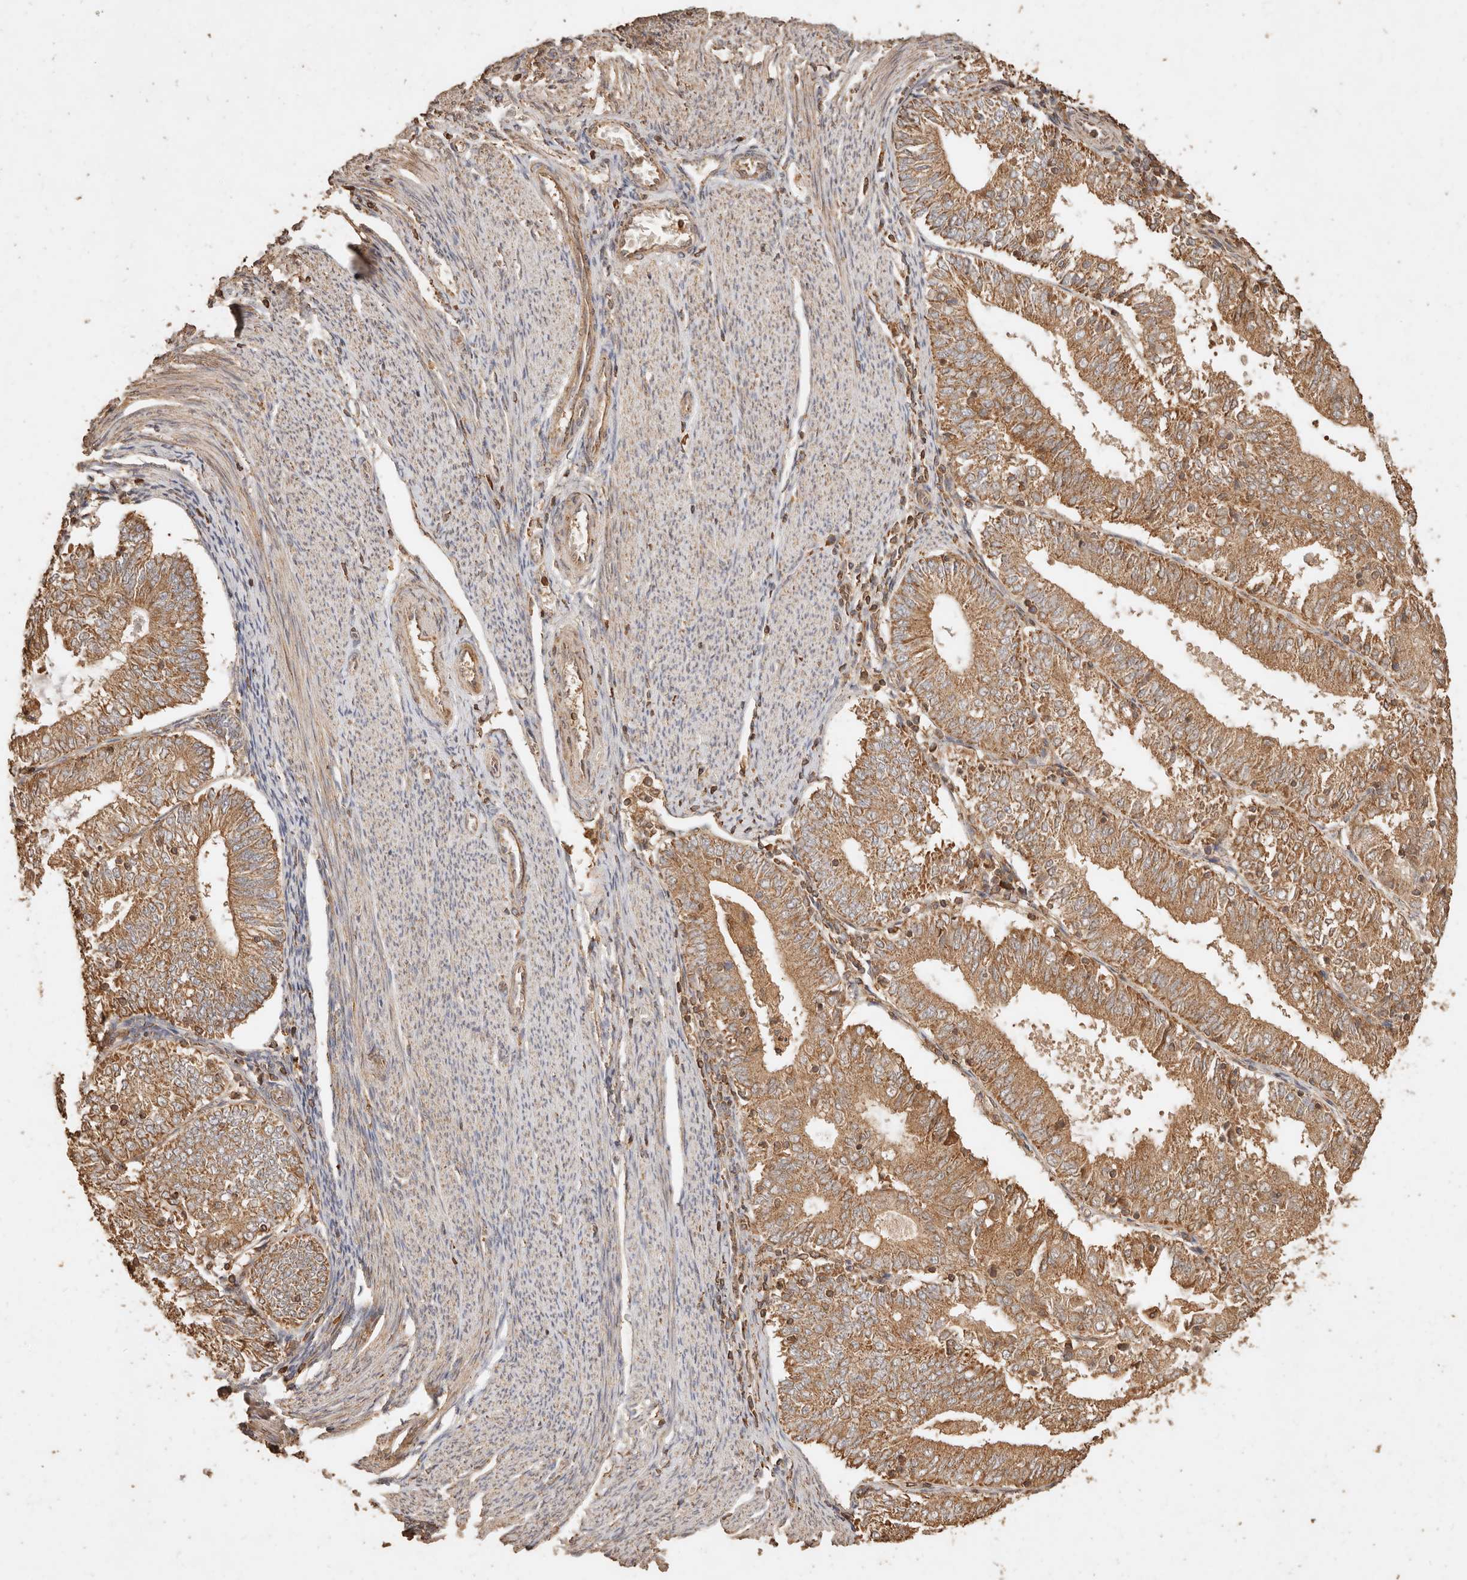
{"staining": {"intensity": "moderate", "quantity": ">75%", "location": "cytoplasmic/membranous"}, "tissue": "endometrial cancer", "cell_type": "Tumor cells", "image_type": "cancer", "snomed": [{"axis": "morphology", "description": "Adenocarcinoma, NOS"}, {"axis": "topography", "description": "Endometrium"}], "caption": "Human adenocarcinoma (endometrial) stained for a protein (brown) demonstrates moderate cytoplasmic/membranous positive expression in about >75% of tumor cells.", "gene": "FAM180B", "patient": {"sex": "female", "age": 57}}